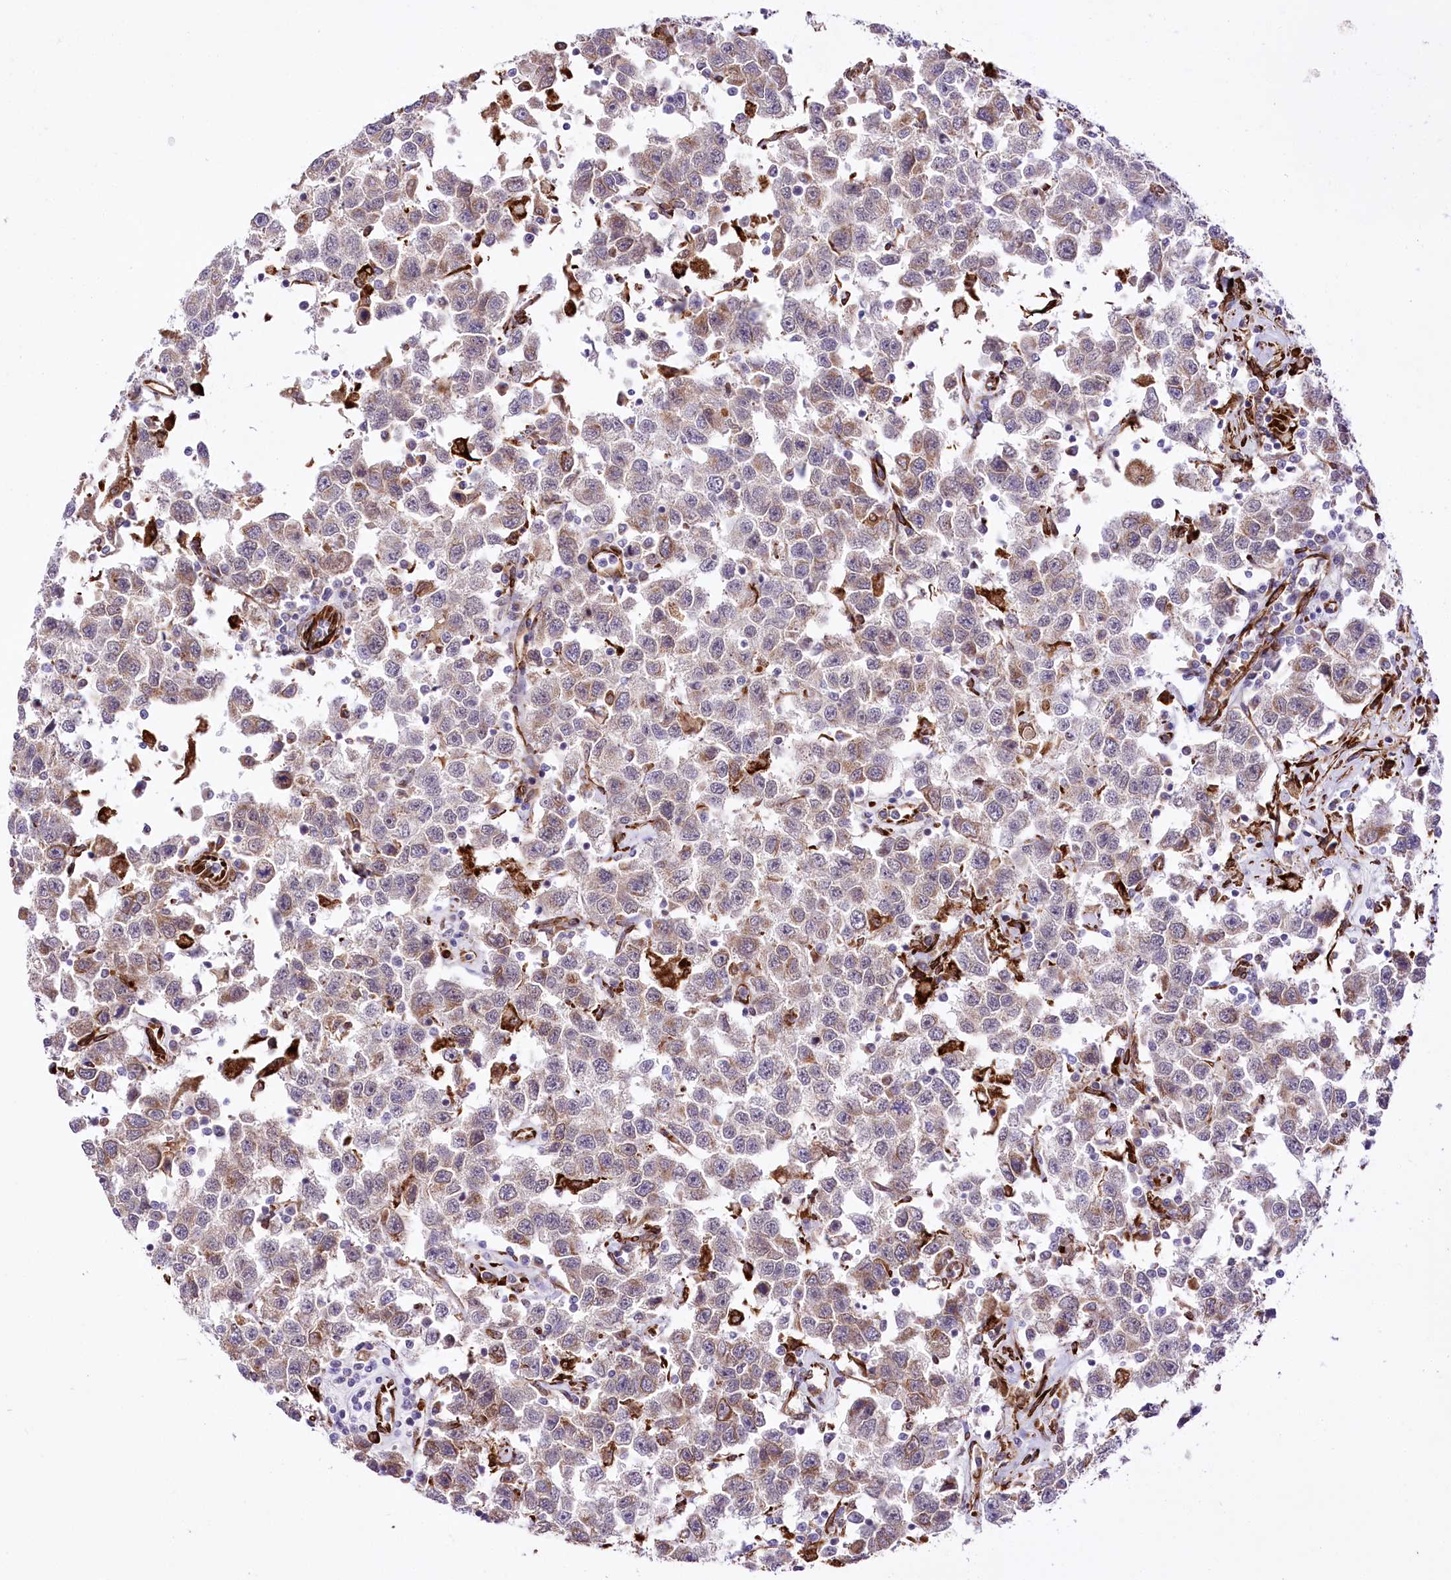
{"staining": {"intensity": "weak", "quantity": "25%-75%", "location": "cytoplasmic/membranous"}, "tissue": "testis cancer", "cell_type": "Tumor cells", "image_type": "cancer", "snomed": [{"axis": "morphology", "description": "Seminoma, NOS"}, {"axis": "topography", "description": "Testis"}], "caption": "A low amount of weak cytoplasmic/membranous expression is appreciated in approximately 25%-75% of tumor cells in testis seminoma tissue.", "gene": "WWC1", "patient": {"sex": "male", "age": 41}}